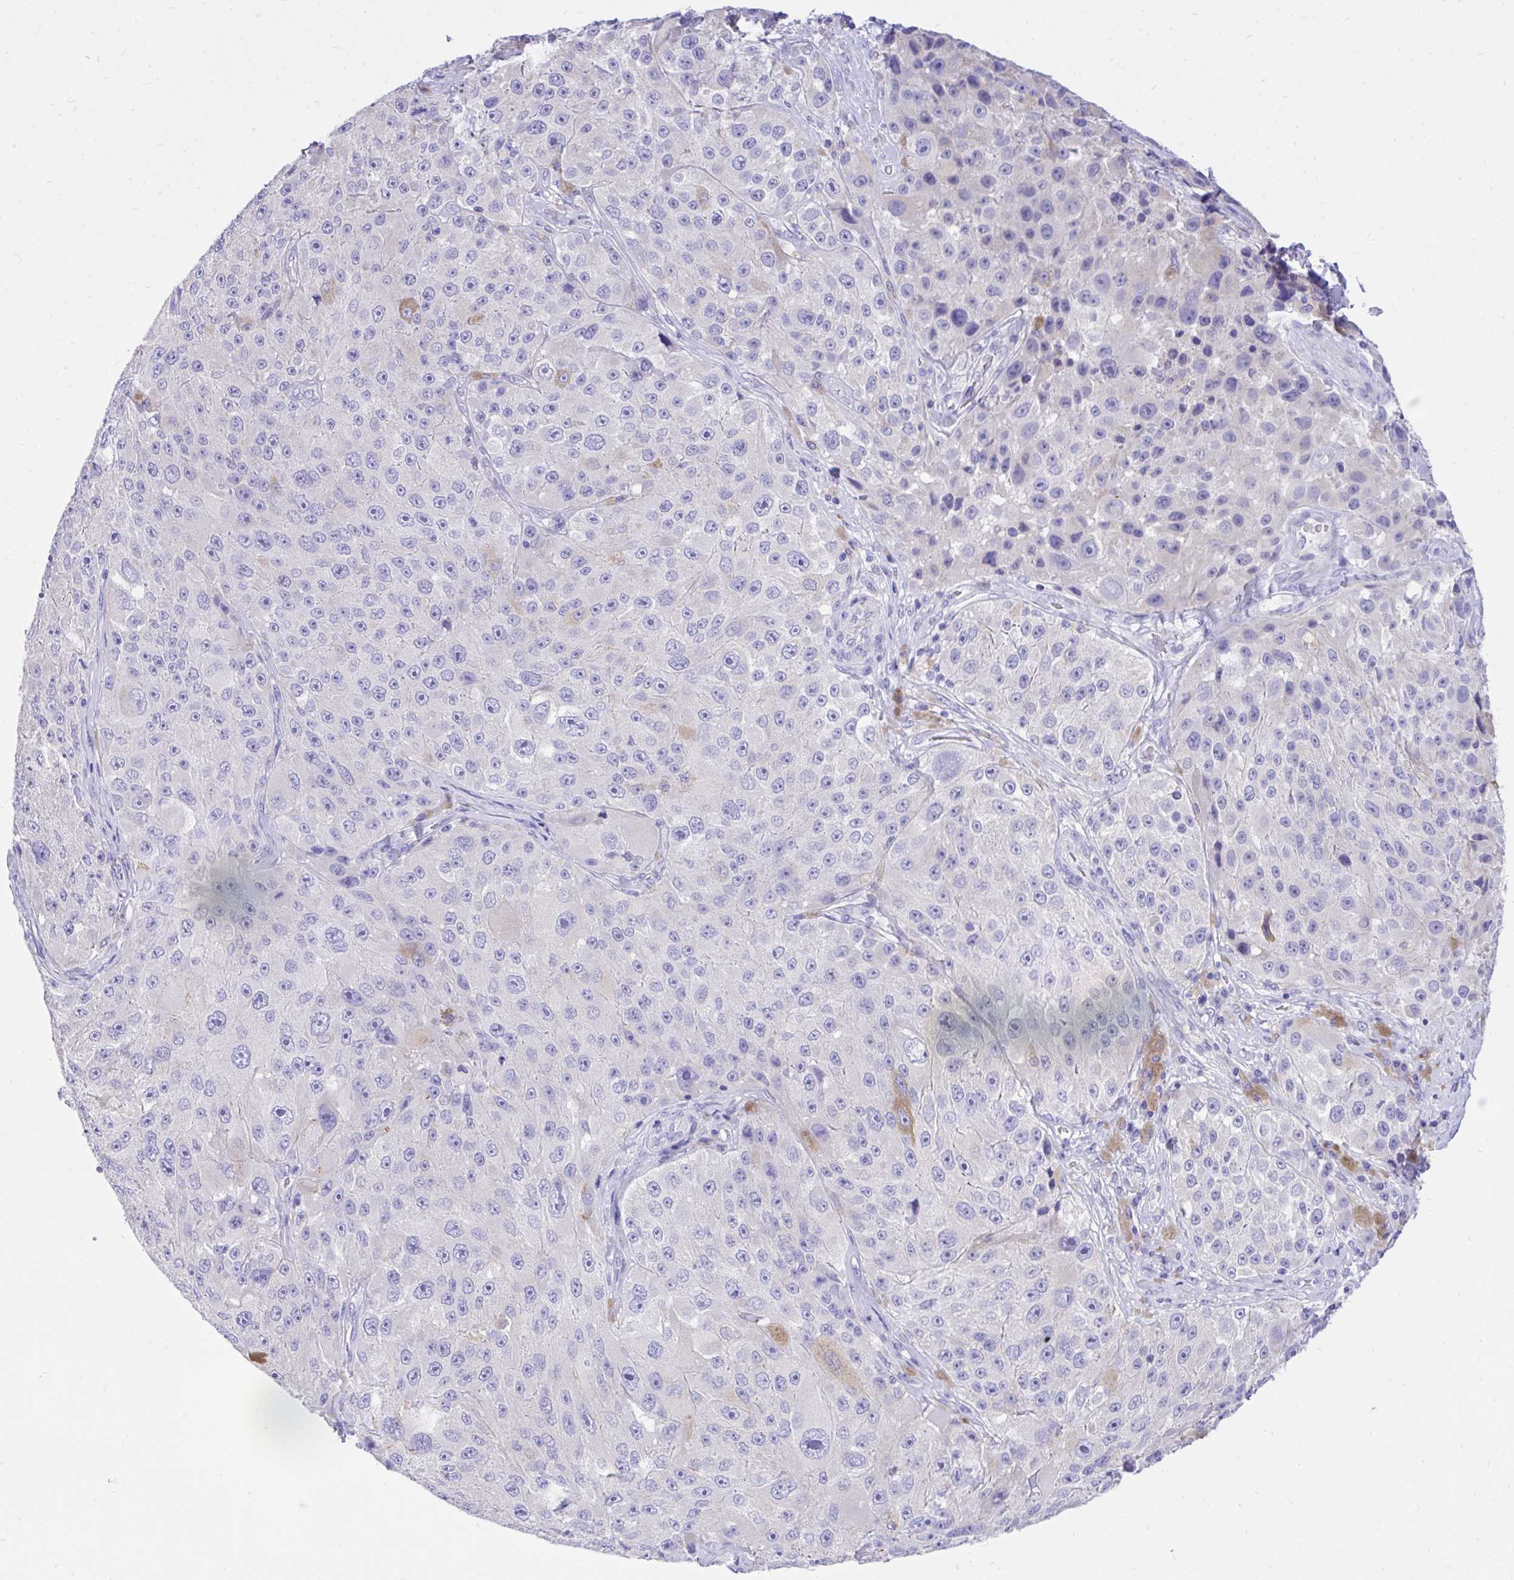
{"staining": {"intensity": "negative", "quantity": "none", "location": "none"}, "tissue": "melanoma", "cell_type": "Tumor cells", "image_type": "cancer", "snomed": [{"axis": "morphology", "description": "Malignant melanoma, Metastatic site"}, {"axis": "topography", "description": "Lymph node"}], "caption": "The image displays no staining of tumor cells in malignant melanoma (metastatic site).", "gene": "MON1A", "patient": {"sex": "male", "age": 62}}